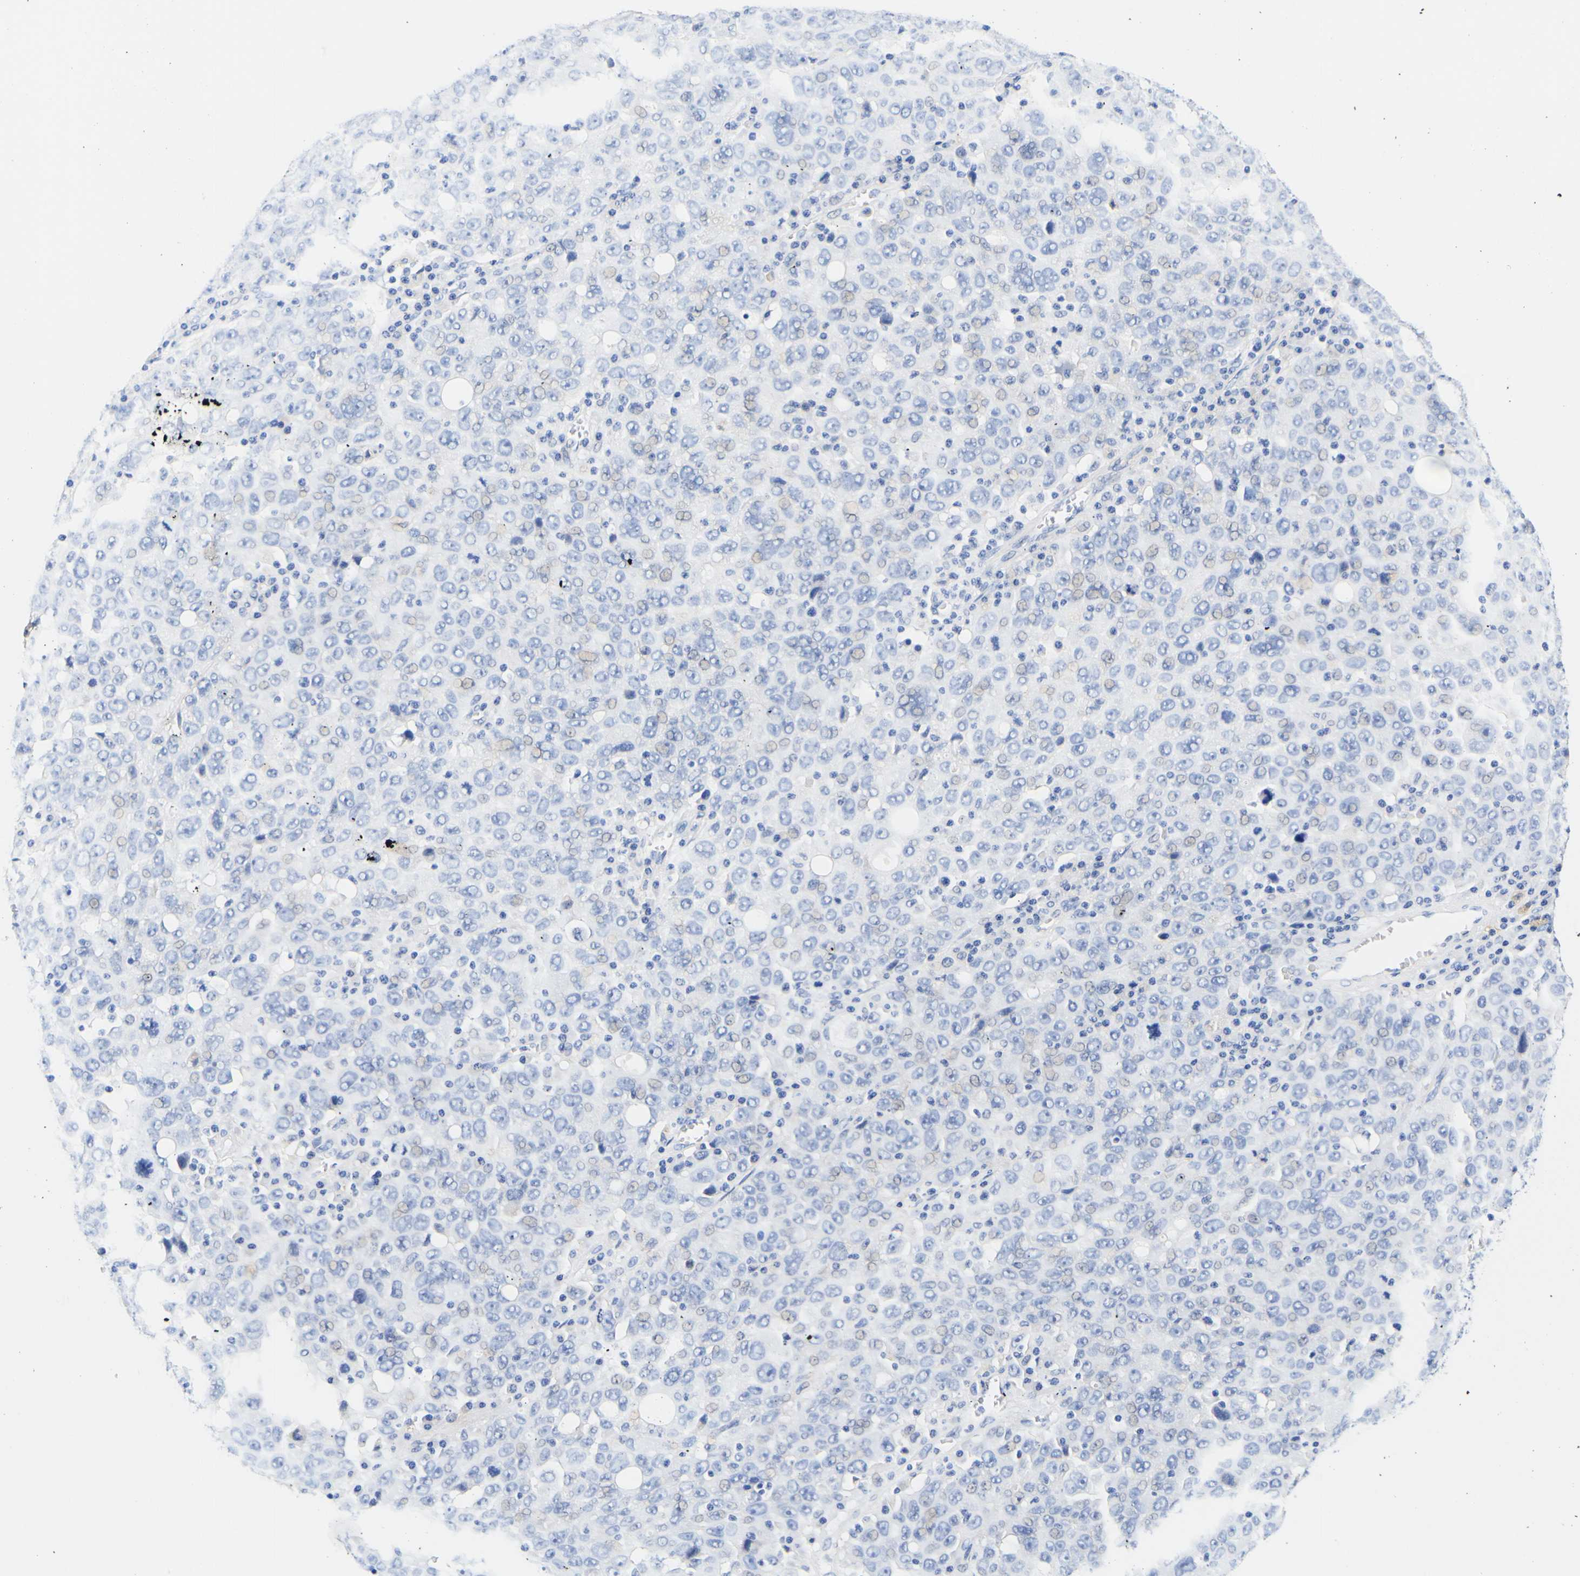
{"staining": {"intensity": "negative", "quantity": "none", "location": "none"}, "tissue": "ovarian cancer", "cell_type": "Tumor cells", "image_type": "cancer", "snomed": [{"axis": "morphology", "description": "Carcinoma, endometroid"}, {"axis": "topography", "description": "Ovary"}], "caption": "A high-resolution image shows immunohistochemistry (IHC) staining of ovarian cancer, which shows no significant positivity in tumor cells. (Brightfield microscopy of DAB immunohistochemistry (IHC) at high magnification).", "gene": "CAMK4", "patient": {"sex": "female", "age": 62}}